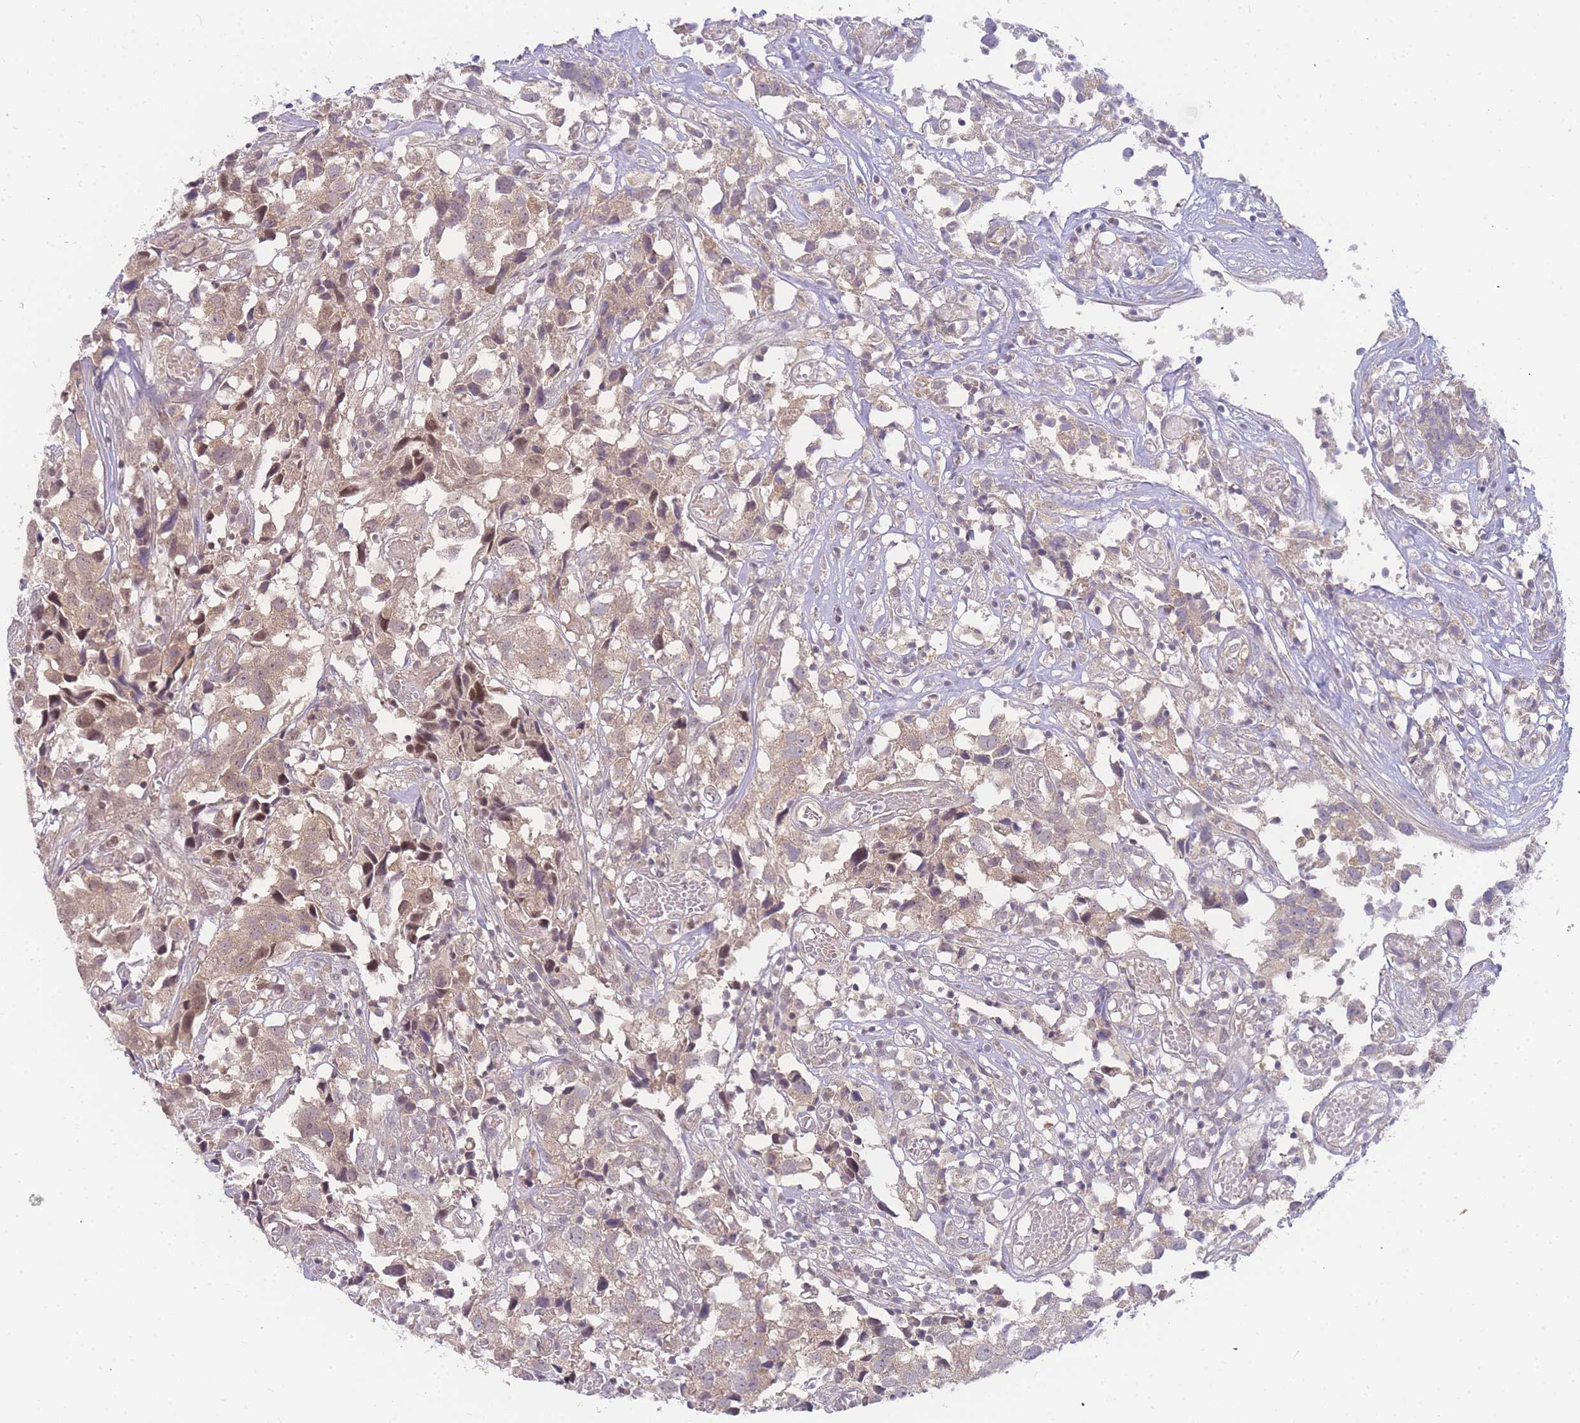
{"staining": {"intensity": "weak", "quantity": ">75%", "location": "cytoplasmic/membranous"}, "tissue": "urothelial cancer", "cell_type": "Tumor cells", "image_type": "cancer", "snomed": [{"axis": "morphology", "description": "Urothelial carcinoma, High grade"}, {"axis": "topography", "description": "Urinary bladder"}], "caption": "High-grade urothelial carcinoma stained with a protein marker shows weak staining in tumor cells.", "gene": "KIAA1191", "patient": {"sex": "female", "age": 75}}